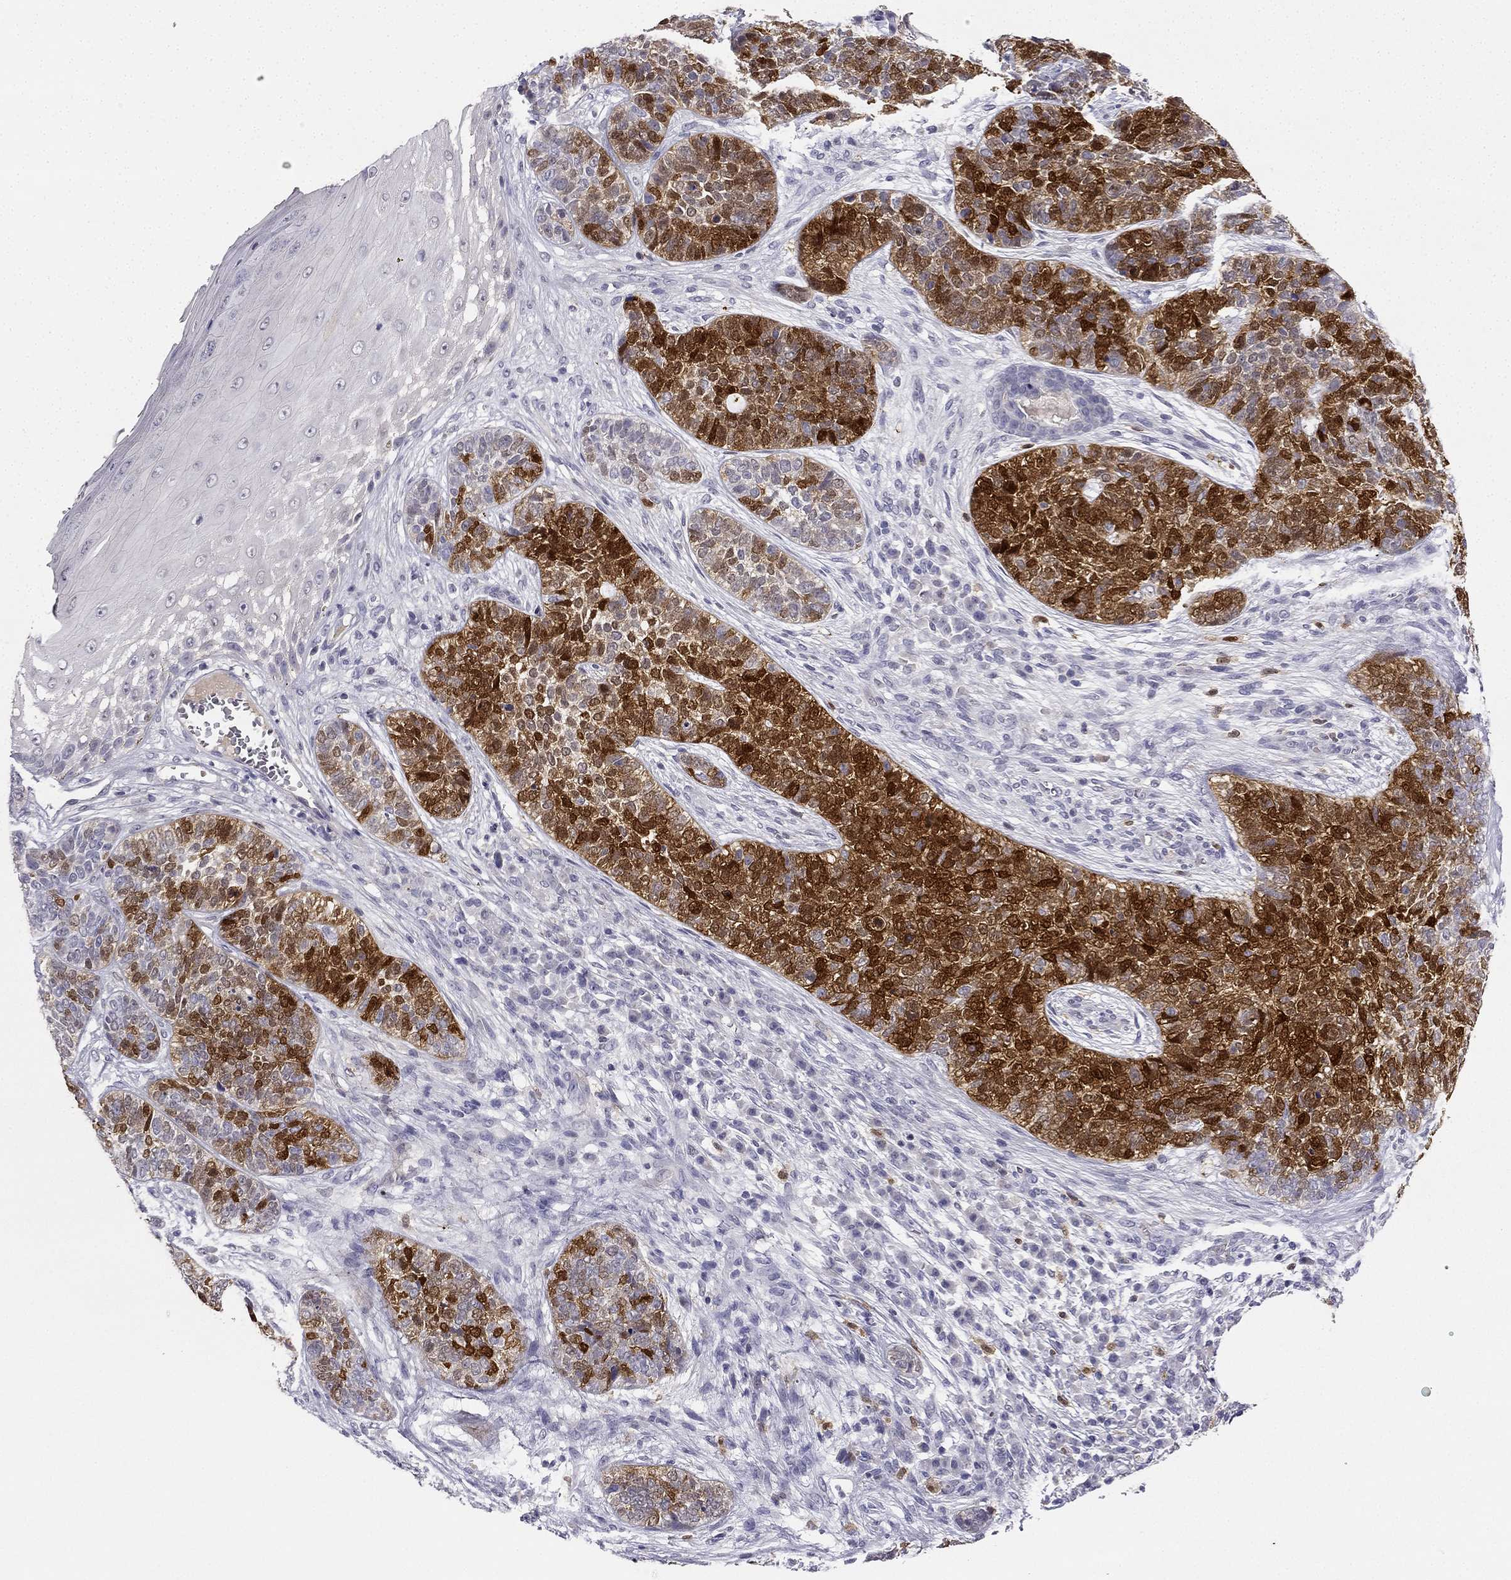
{"staining": {"intensity": "strong", "quantity": "25%-75%", "location": "cytoplasmic/membranous,nuclear"}, "tissue": "skin cancer", "cell_type": "Tumor cells", "image_type": "cancer", "snomed": [{"axis": "morphology", "description": "Basal cell carcinoma"}, {"axis": "topography", "description": "Skin"}], "caption": "Protein staining of basal cell carcinoma (skin) tissue shows strong cytoplasmic/membranous and nuclear positivity in about 25%-75% of tumor cells.", "gene": "CALB2", "patient": {"sex": "female", "age": 69}}